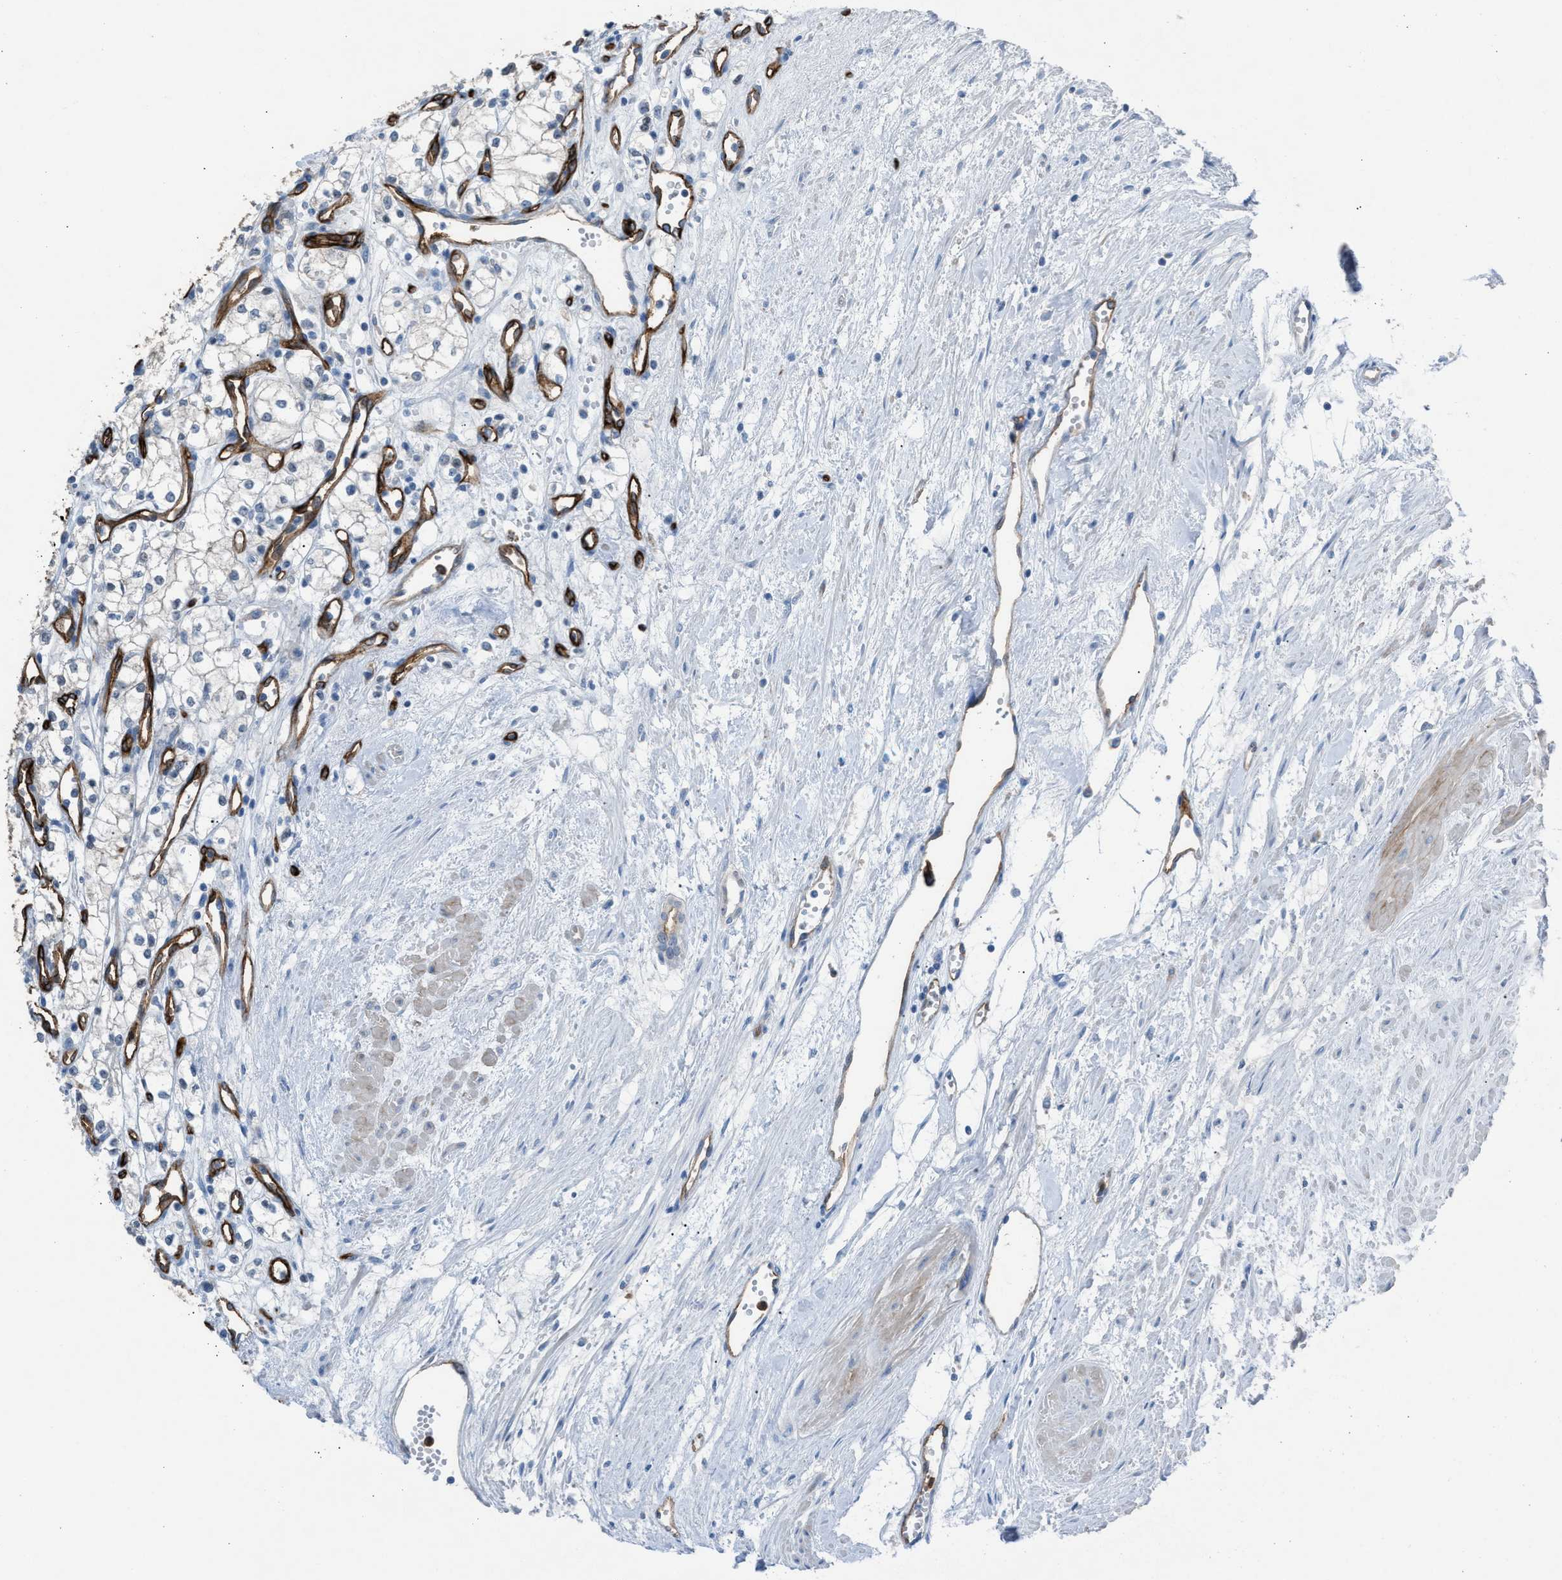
{"staining": {"intensity": "negative", "quantity": "none", "location": "none"}, "tissue": "renal cancer", "cell_type": "Tumor cells", "image_type": "cancer", "snomed": [{"axis": "morphology", "description": "Adenocarcinoma, NOS"}, {"axis": "topography", "description": "Kidney"}], "caption": "Immunohistochemical staining of human adenocarcinoma (renal) displays no significant expression in tumor cells.", "gene": "DYSF", "patient": {"sex": "male", "age": 59}}